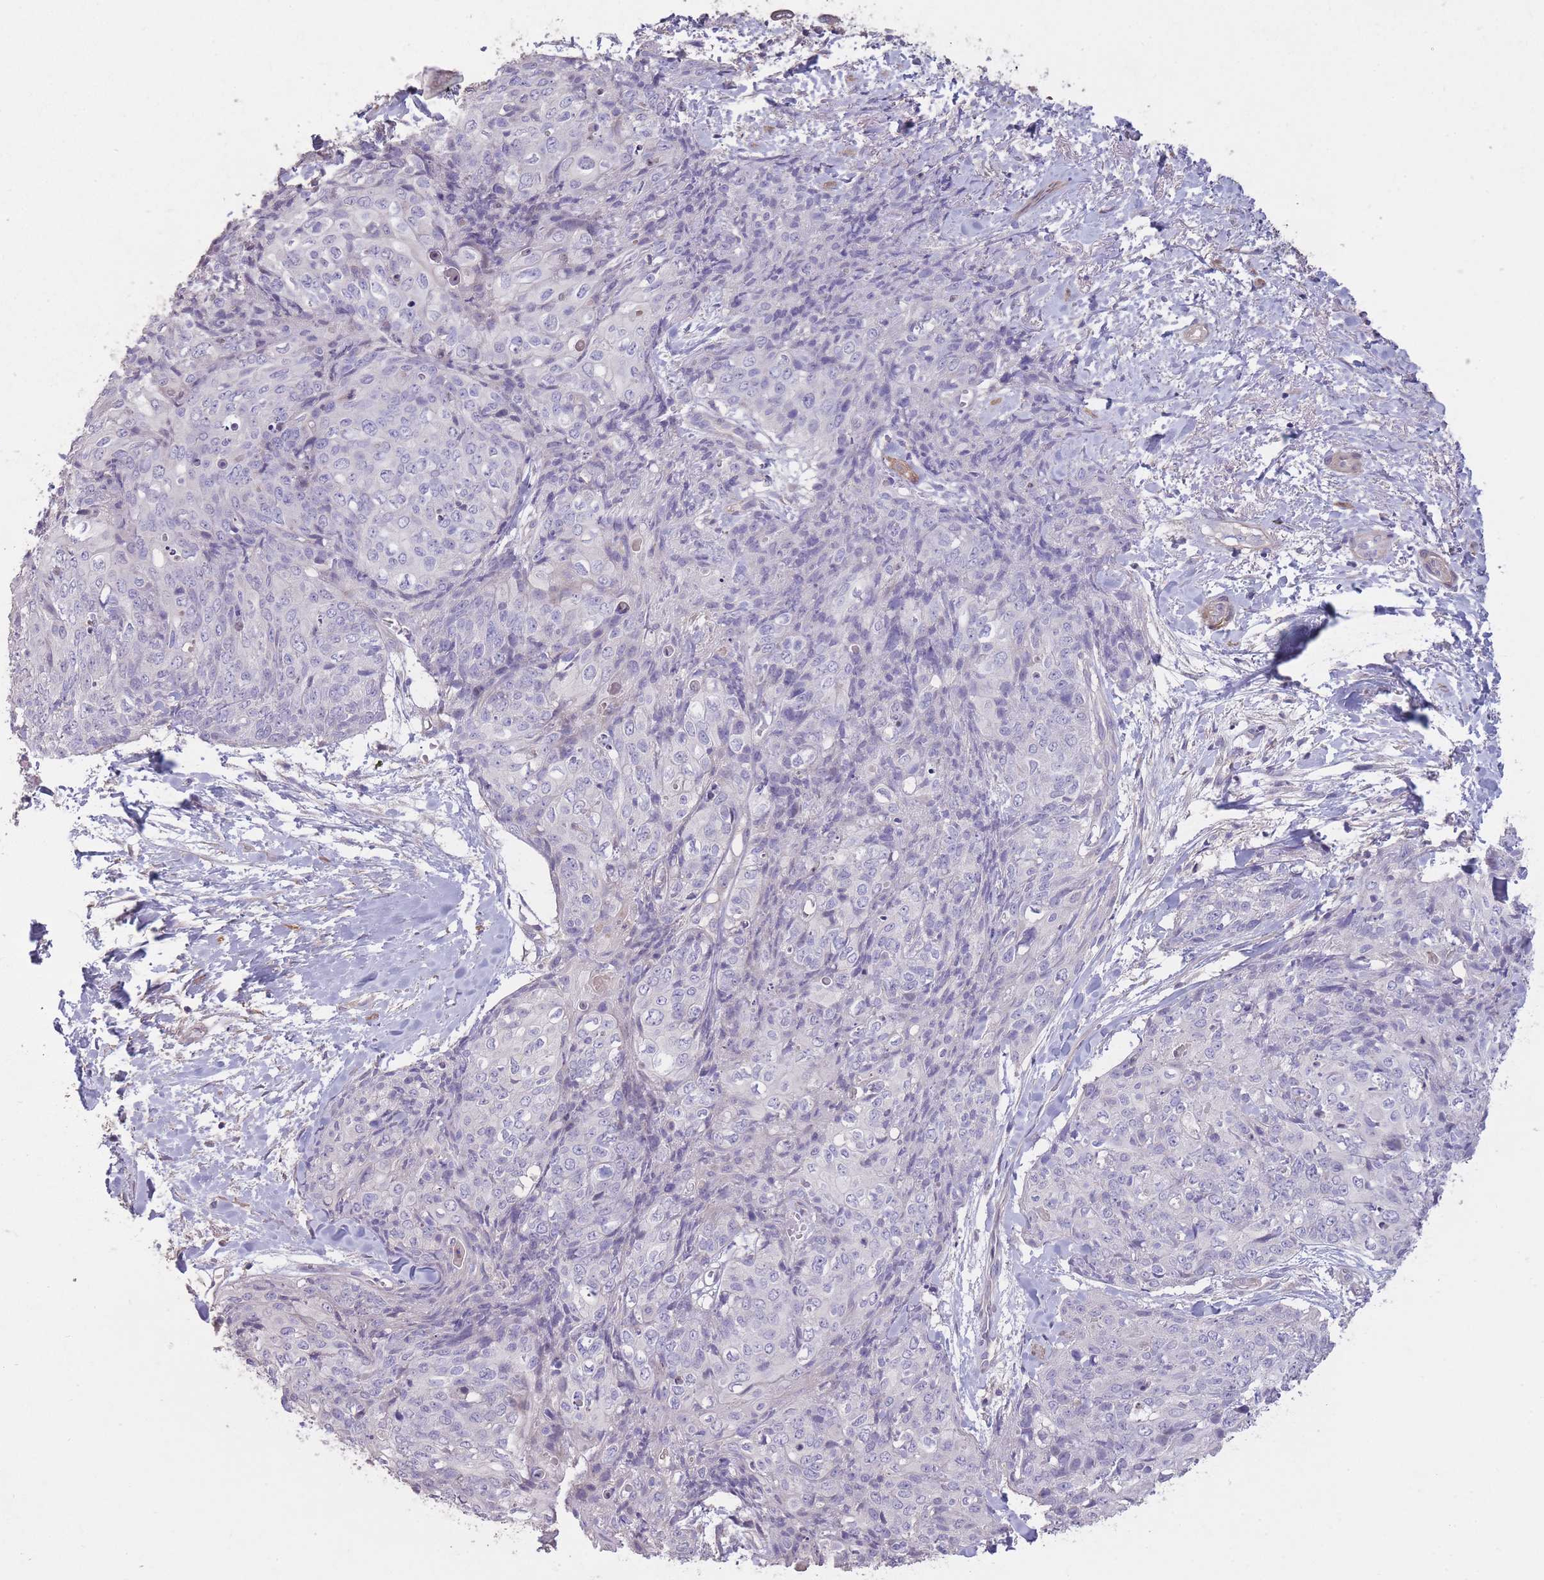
{"staining": {"intensity": "negative", "quantity": "none", "location": "none"}, "tissue": "skin cancer", "cell_type": "Tumor cells", "image_type": "cancer", "snomed": [{"axis": "morphology", "description": "Squamous cell carcinoma, NOS"}, {"axis": "topography", "description": "Skin"}, {"axis": "topography", "description": "Vulva"}], "caption": "This is an IHC image of human skin cancer. There is no expression in tumor cells.", "gene": "RSPH10B", "patient": {"sex": "female", "age": 85}}